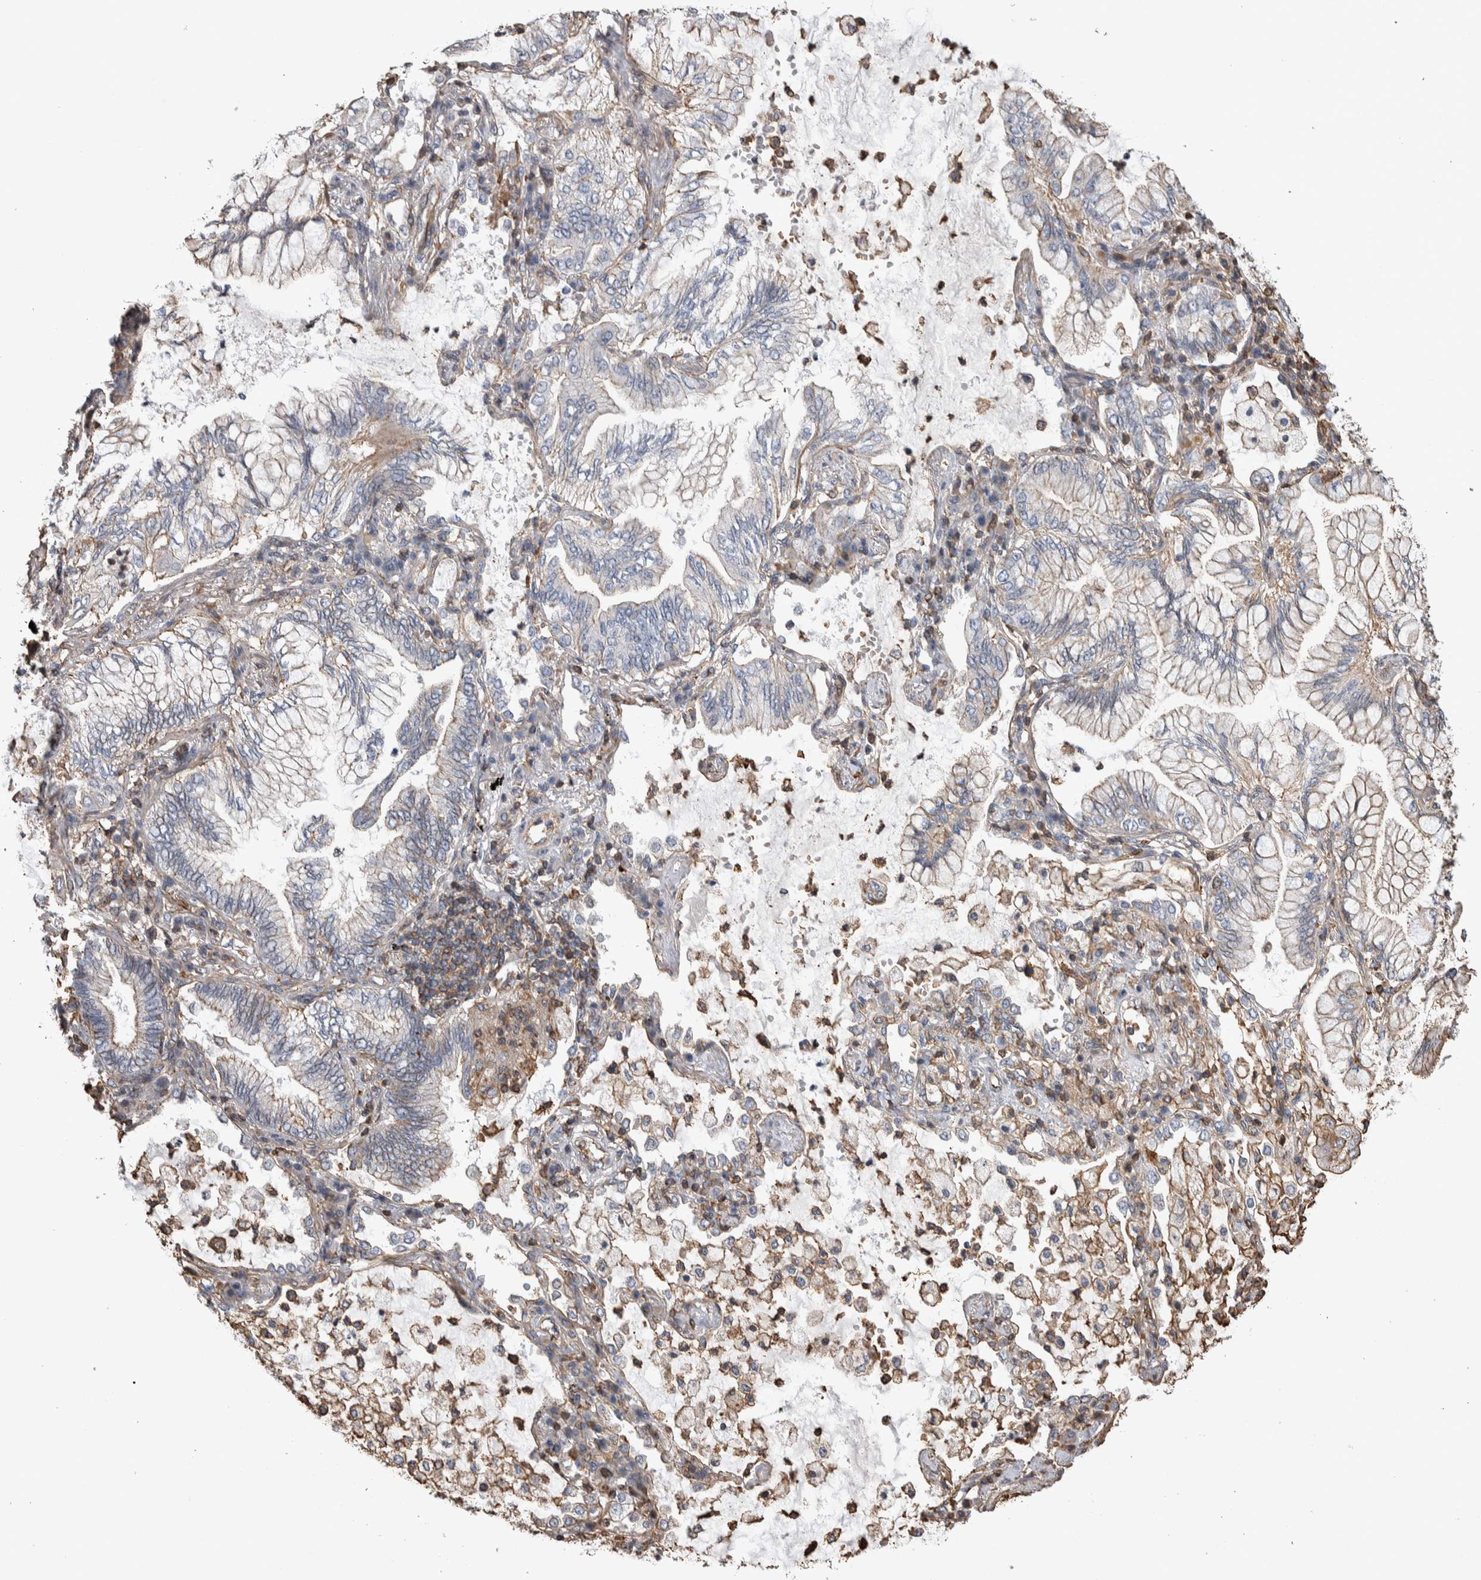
{"staining": {"intensity": "weak", "quantity": "25%-75%", "location": "cytoplasmic/membranous"}, "tissue": "lung cancer", "cell_type": "Tumor cells", "image_type": "cancer", "snomed": [{"axis": "morphology", "description": "Adenocarcinoma, NOS"}, {"axis": "topography", "description": "Lung"}], "caption": "Lung cancer tissue displays weak cytoplasmic/membranous staining in about 25%-75% of tumor cells", "gene": "ENPP2", "patient": {"sex": "female", "age": 70}}